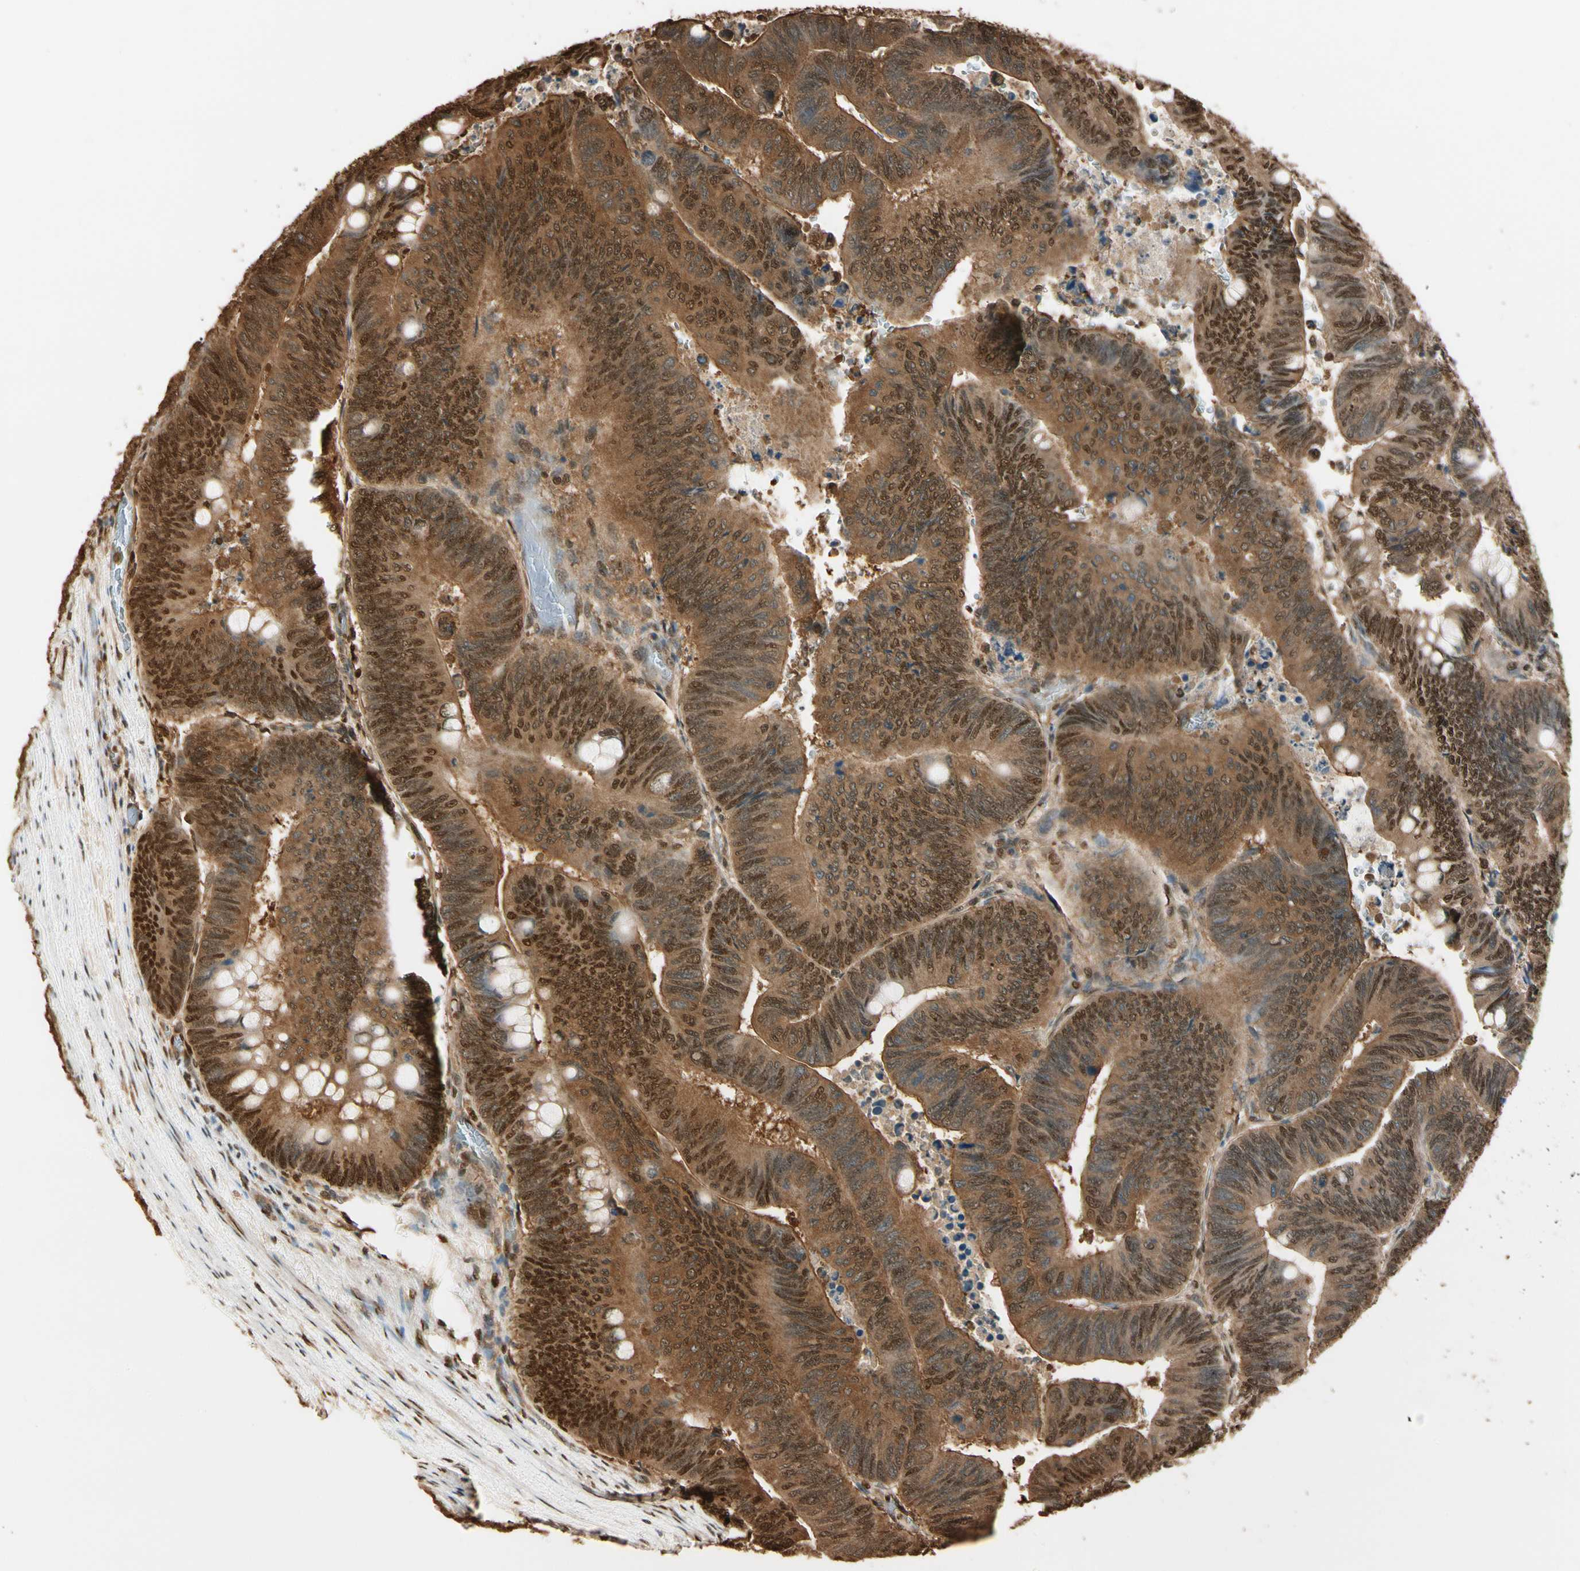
{"staining": {"intensity": "moderate", "quantity": ">75%", "location": "cytoplasmic/membranous,nuclear"}, "tissue": "colorectal cancer", "cell_type": "Tumor cells", "image_type": "cancer", "snomed": [{"axis": "morphology", "description": "Normal tissue, NOS"}, {"axis": "morphology", "description": "Adenocarcinoma, NOS"}, {"axis": "topography", "description": "Rectum"}, {"axis": "topography", "description": "Peripheral nerve tissue"}], "caption": "Protein expression analysis of human adenocarcinoma (colorectal) reveals moderate cytoplasmic/membranous and nuclear expression in about >75% of tumor cells.", "gene": "PNCK", "patient": {"sex": "male", "age": 92}}